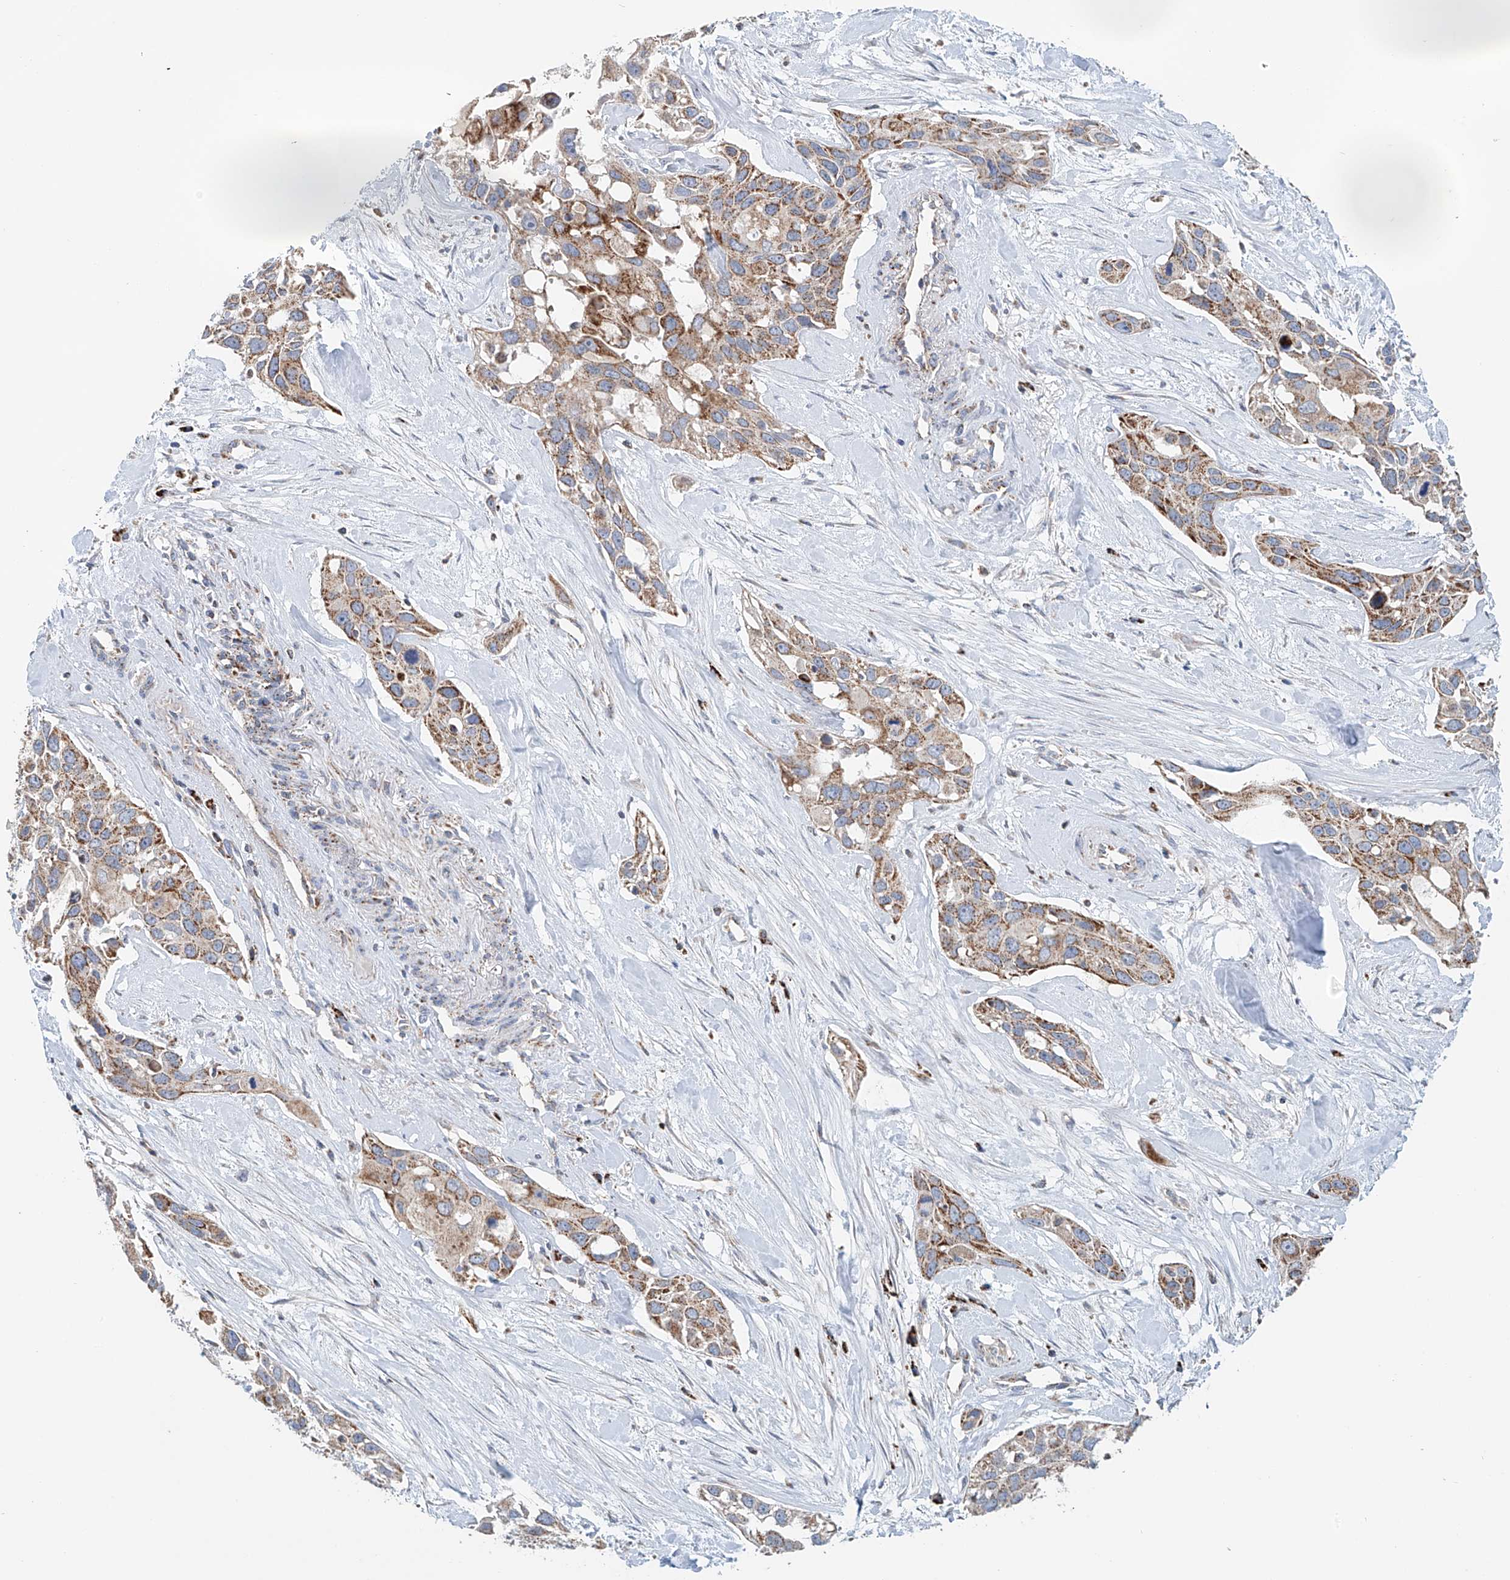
{"staining": {"intensity": "moderate", "quantity": ">75%", "location": "cytoplasmic/membranous"}, "tissue": "pancreatic cancer", "cell_type": "Tumor cells", "image_type": "cancer", "snomed": [{"axis": "morphology", "description": "Adenocarcinoma, NOS"}, {"axis": "topography", "description": "Pancreas"}], "caption": "About >75% of tumor cells in pancreatic cancer (adenocarcinoma) display moderate cytoplasmic/membranous protein staining as visualized by brown immunohistochemical staining.", "gene": "CARD10", "patient": {"sex": "female", "age": 60}}